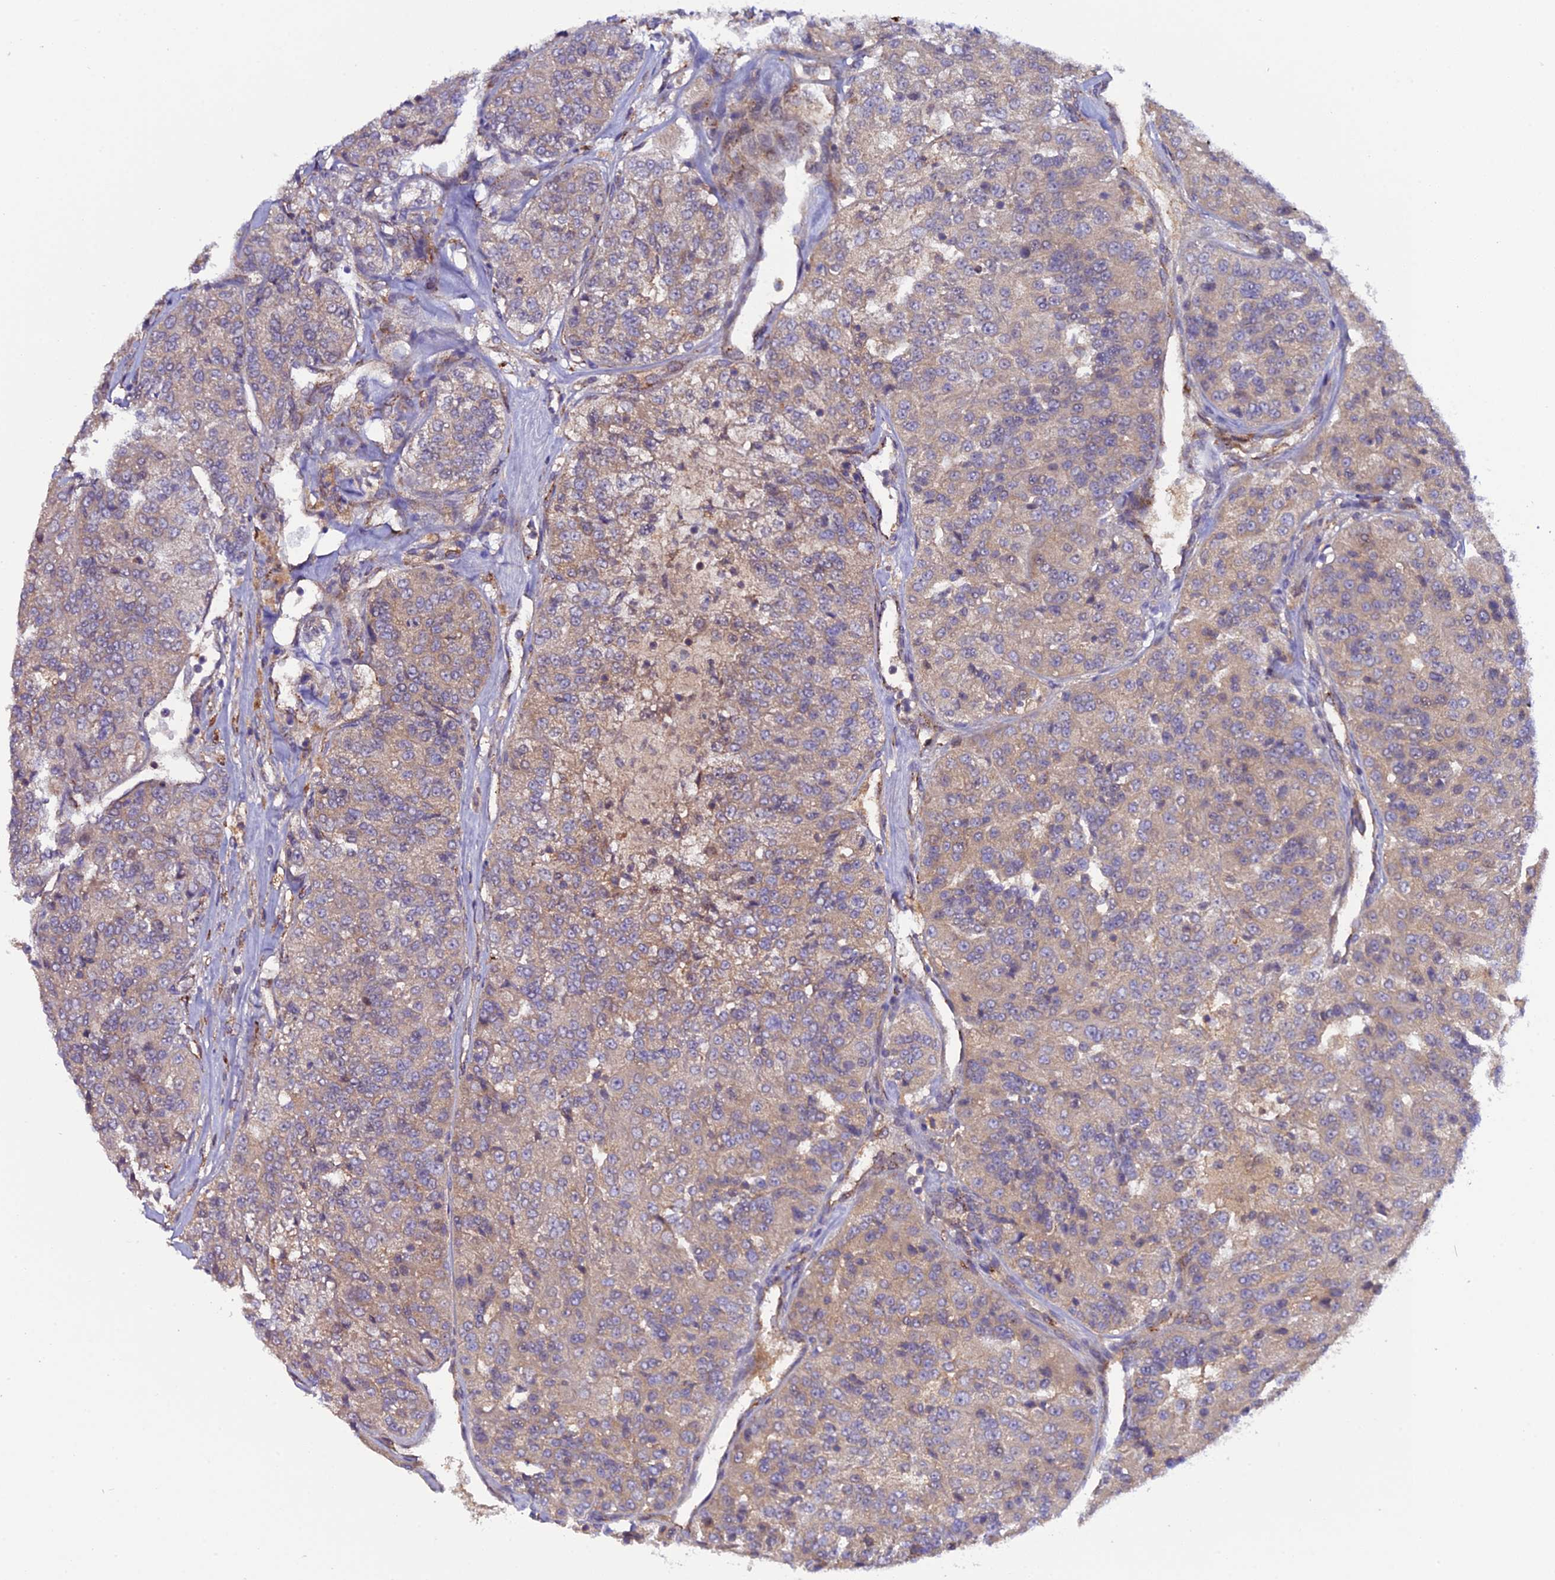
{"staining": {"intensity": "weak", "quantity": "<25%", "location": "cytoplasmic/membranous"}, "tissue": "renal cancer", "cell_type": "Tumor cells", "image_type": "cancer", "snomed": [{"axis": "morphology", "description": "Adenocarcinoma, NOS"}, {"axis": "topography", "description": "Kidney"}], "caption": "Histopathology image shows no protein expression in tumor cells of adenocarcinoma (renal) tissue. Brightfield microscopy of immunohistochemistry stained with DAB (brown) and hematoxylin (blue), captured at high magnification.", "gene": "P3H3", "patient": {"sex": "female", "age": 63}}